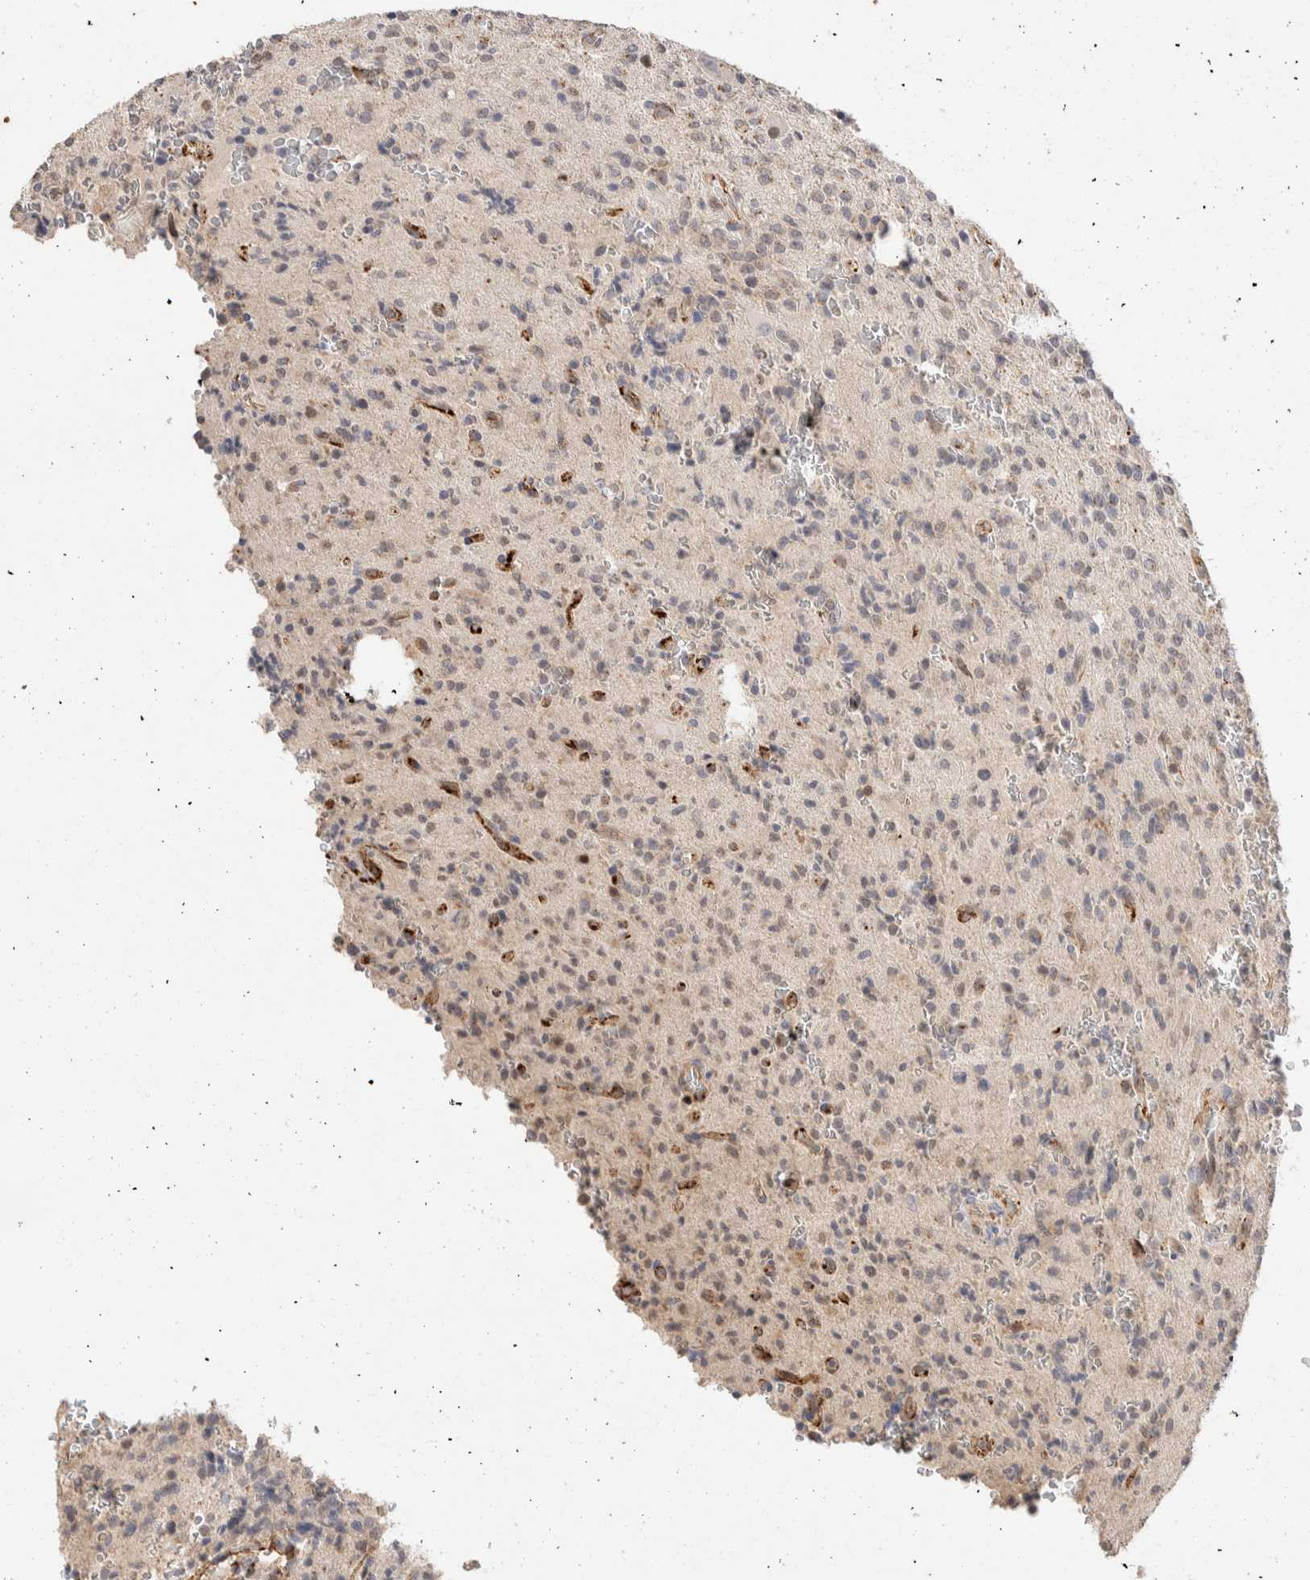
{"staining": {"intensity": "weak", "quantity": "<25%", "location": "cytoplasmic/membranous"}, "tissue": "glioma", "cell_type": "Tumor cells", "image_type": "cancer", "snomed": [{"axis": "morphology", "description": "Glioma, malignant, High grade"}, {"axis": "topography", "description": "Brain"}], "caption": "High power microscopy micrograph of an IHC micrograph of glioma, revealing no significant positivity in tumor cells. (DAB immunohistochemistry with hematoxylin counter stain).", "gene": "NSMAF", "patient": {"sex": "male", "age": 34}}